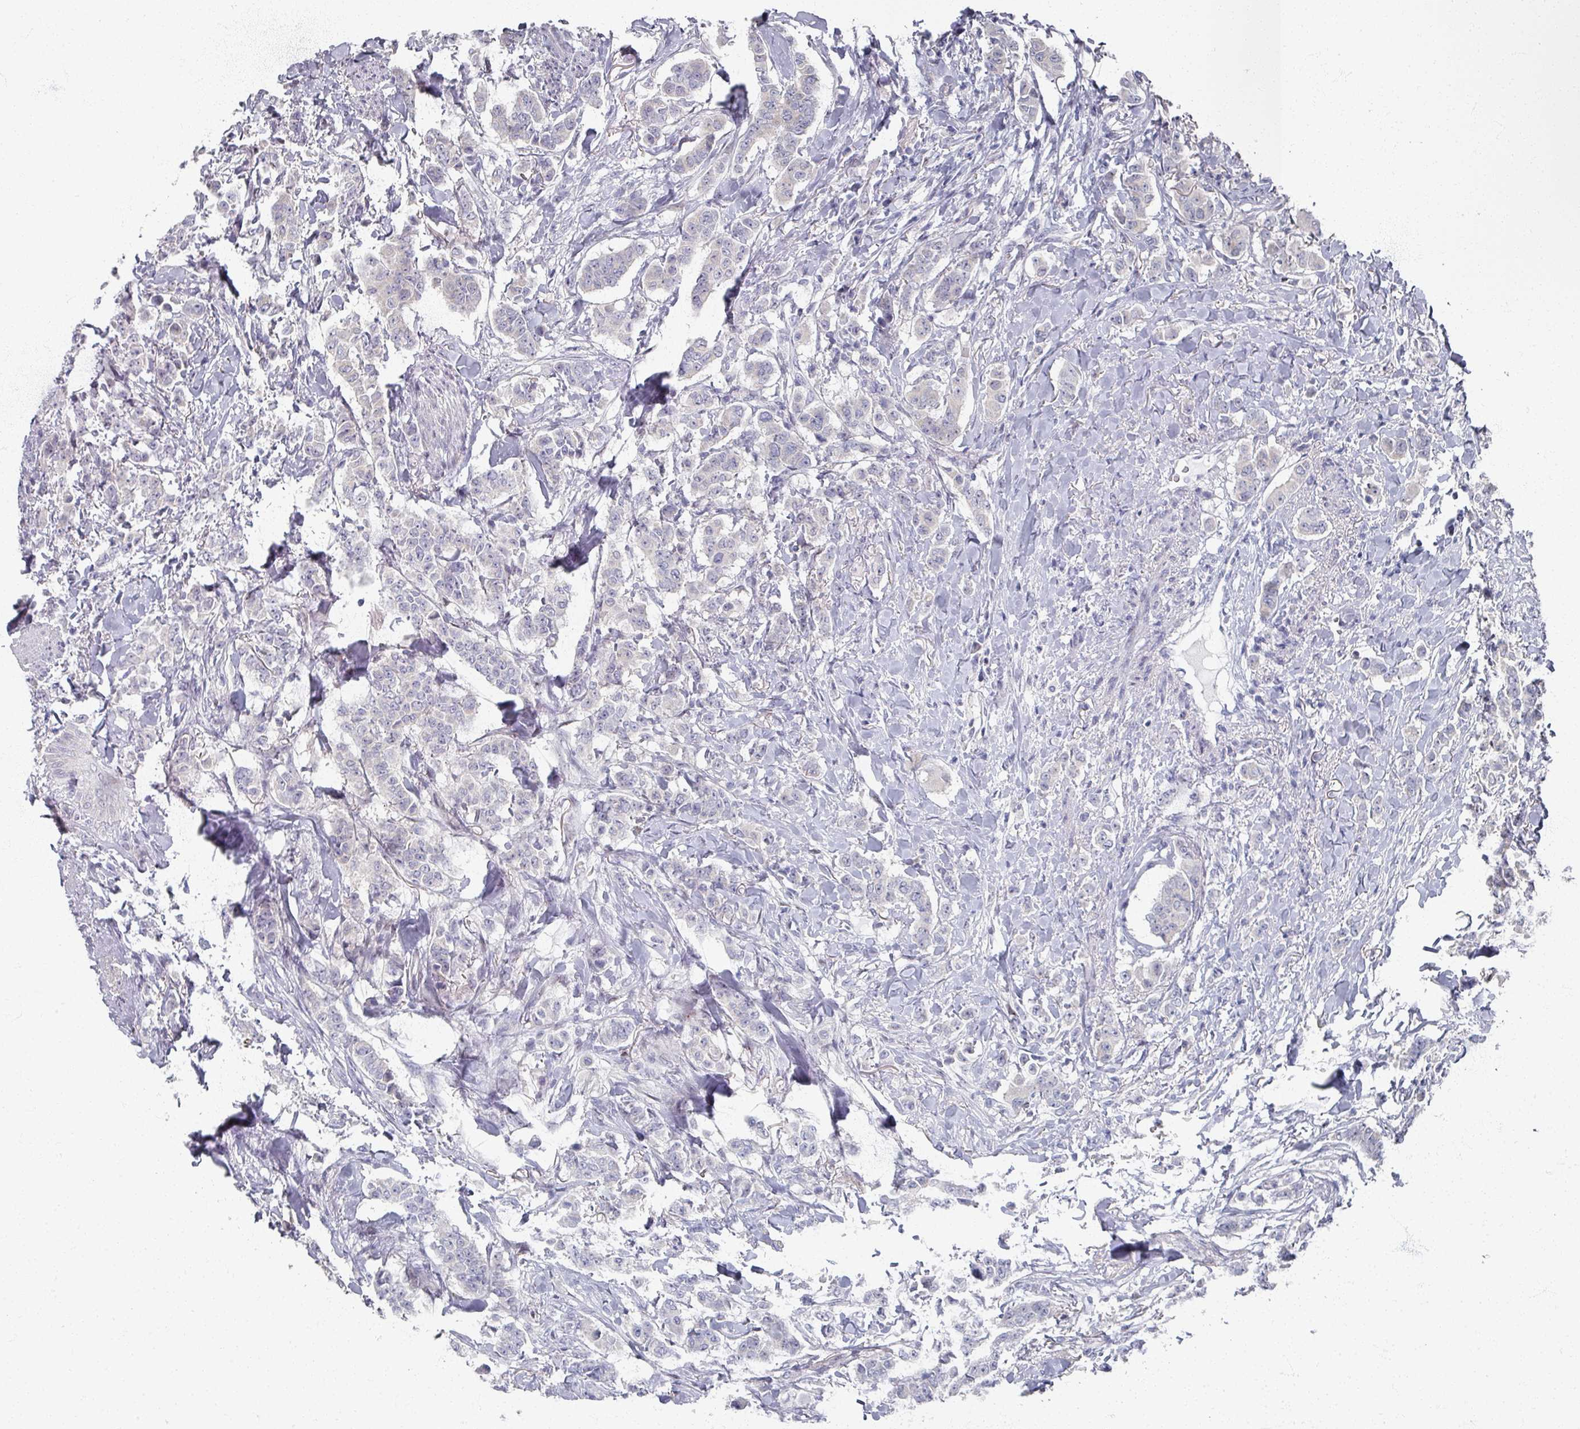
{"staining": {"intensity": "negative", "quantity": "none", "location": "none"}, "tissue": "breast cancer", "cell_type": "Tumor cells", "image_type": "cancer", "snomed": [{"axis": "morphology", "description": "Duct carcinoma"}, {"axis": "topography", "description": "Breast"}], "caption": "DAB (3,3'-diaminobenzidine) immunohistochemical staining of breast cancer (intraductal carcinoma) reveals no significant positivity in tumor cells.", "gene": "TTYH3", "patient": {"sex": "female", "age": 40}}